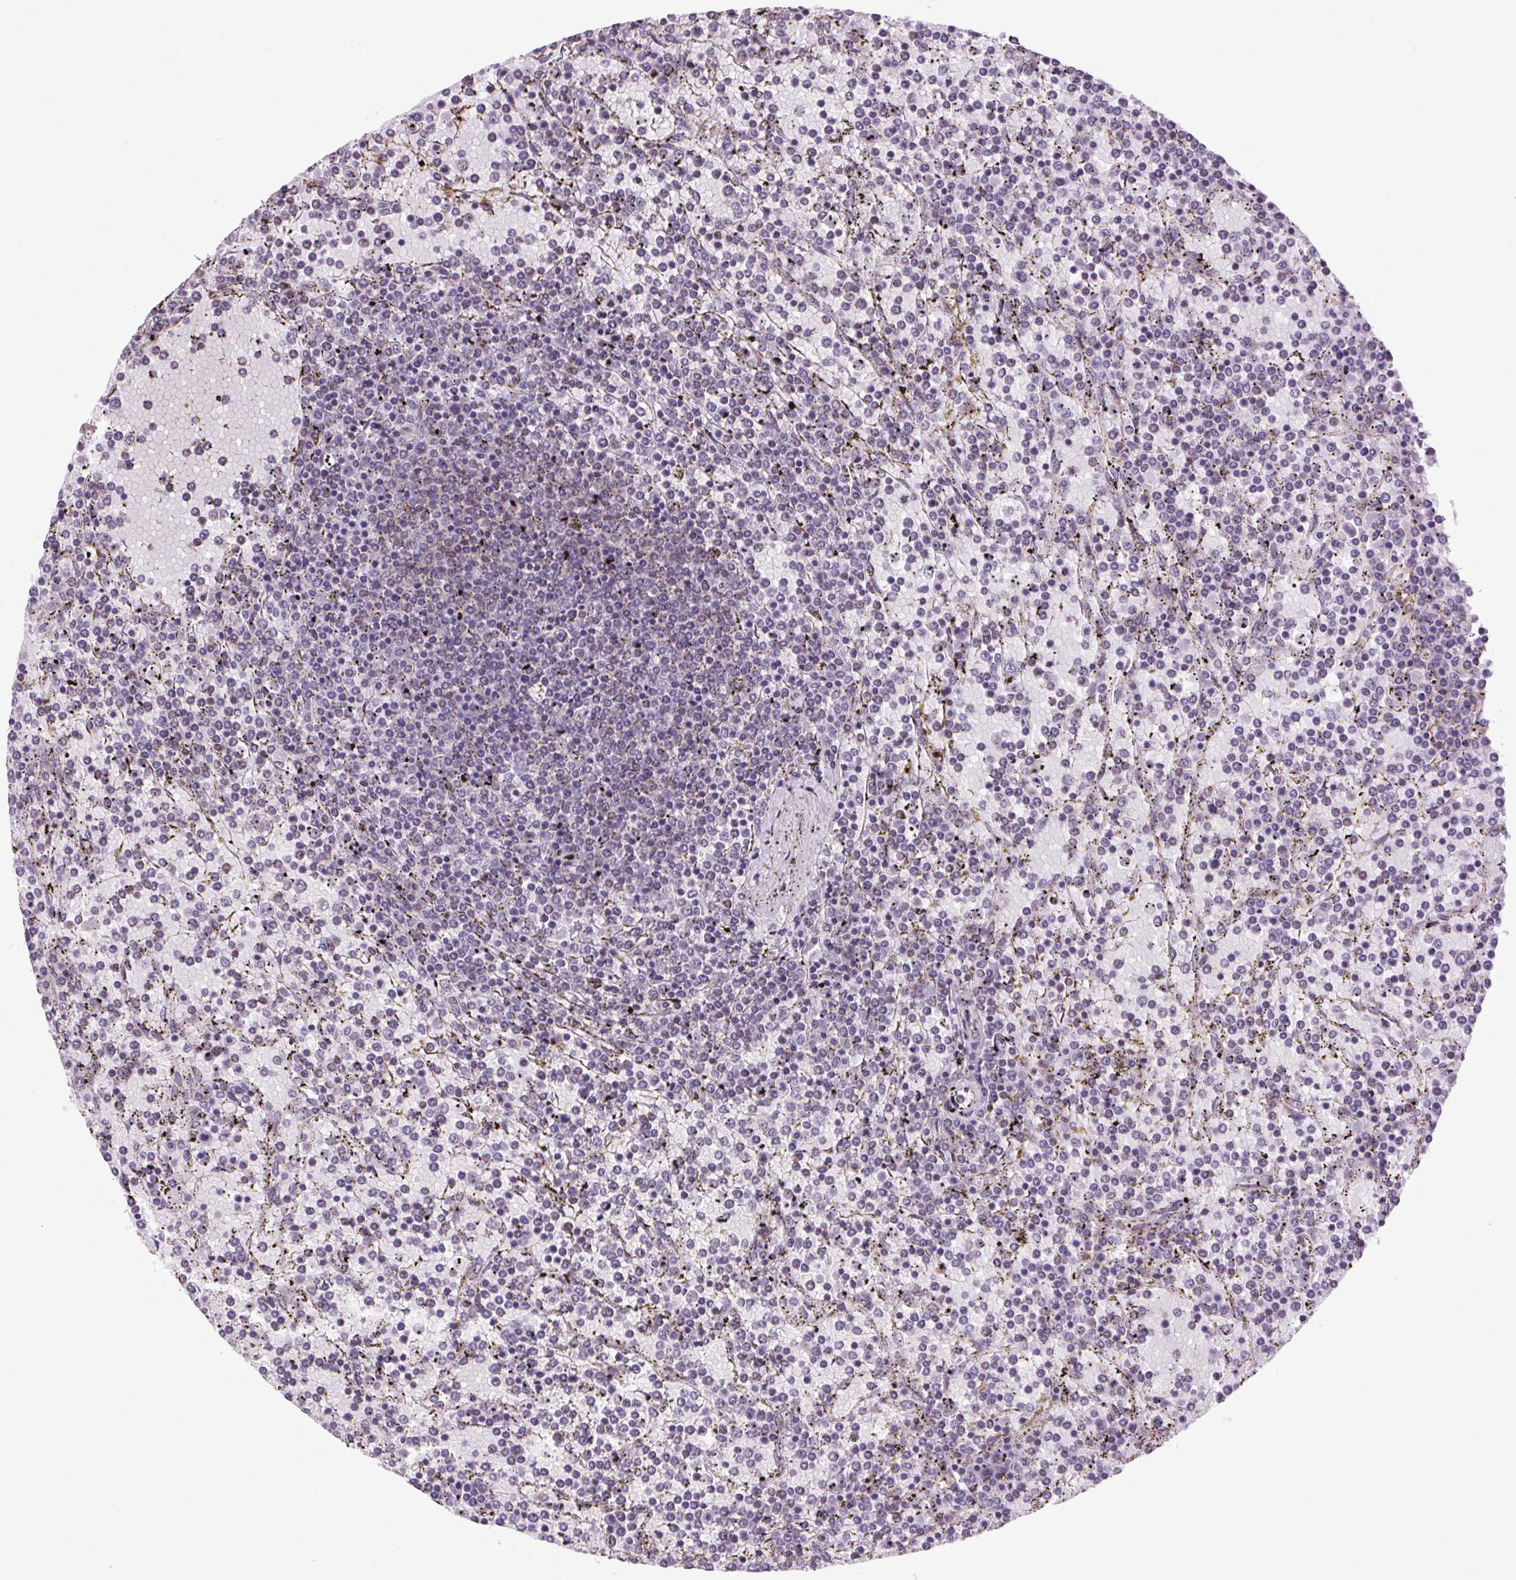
{"staining": {"intensity": "negative", "quantity": "none", "location": "none"}, "tissue": "lymphoma", "cell_type": "Tumor cells", "image_type": "cancer", "snomed": [{"axis": "morphology", "description": "Malignant lymphoma, non-Hodgkin's type, Low grade"}, {"axis": "topography", "description": "Spleen"}], "caption": "A photomicrograph of human malignant lymphoma, non-Hodgkin's type (low-grade) is negative for staining in tumor cells.", "gene": "AKR1E2", "patient": {"sex": "female", "age": 77}}